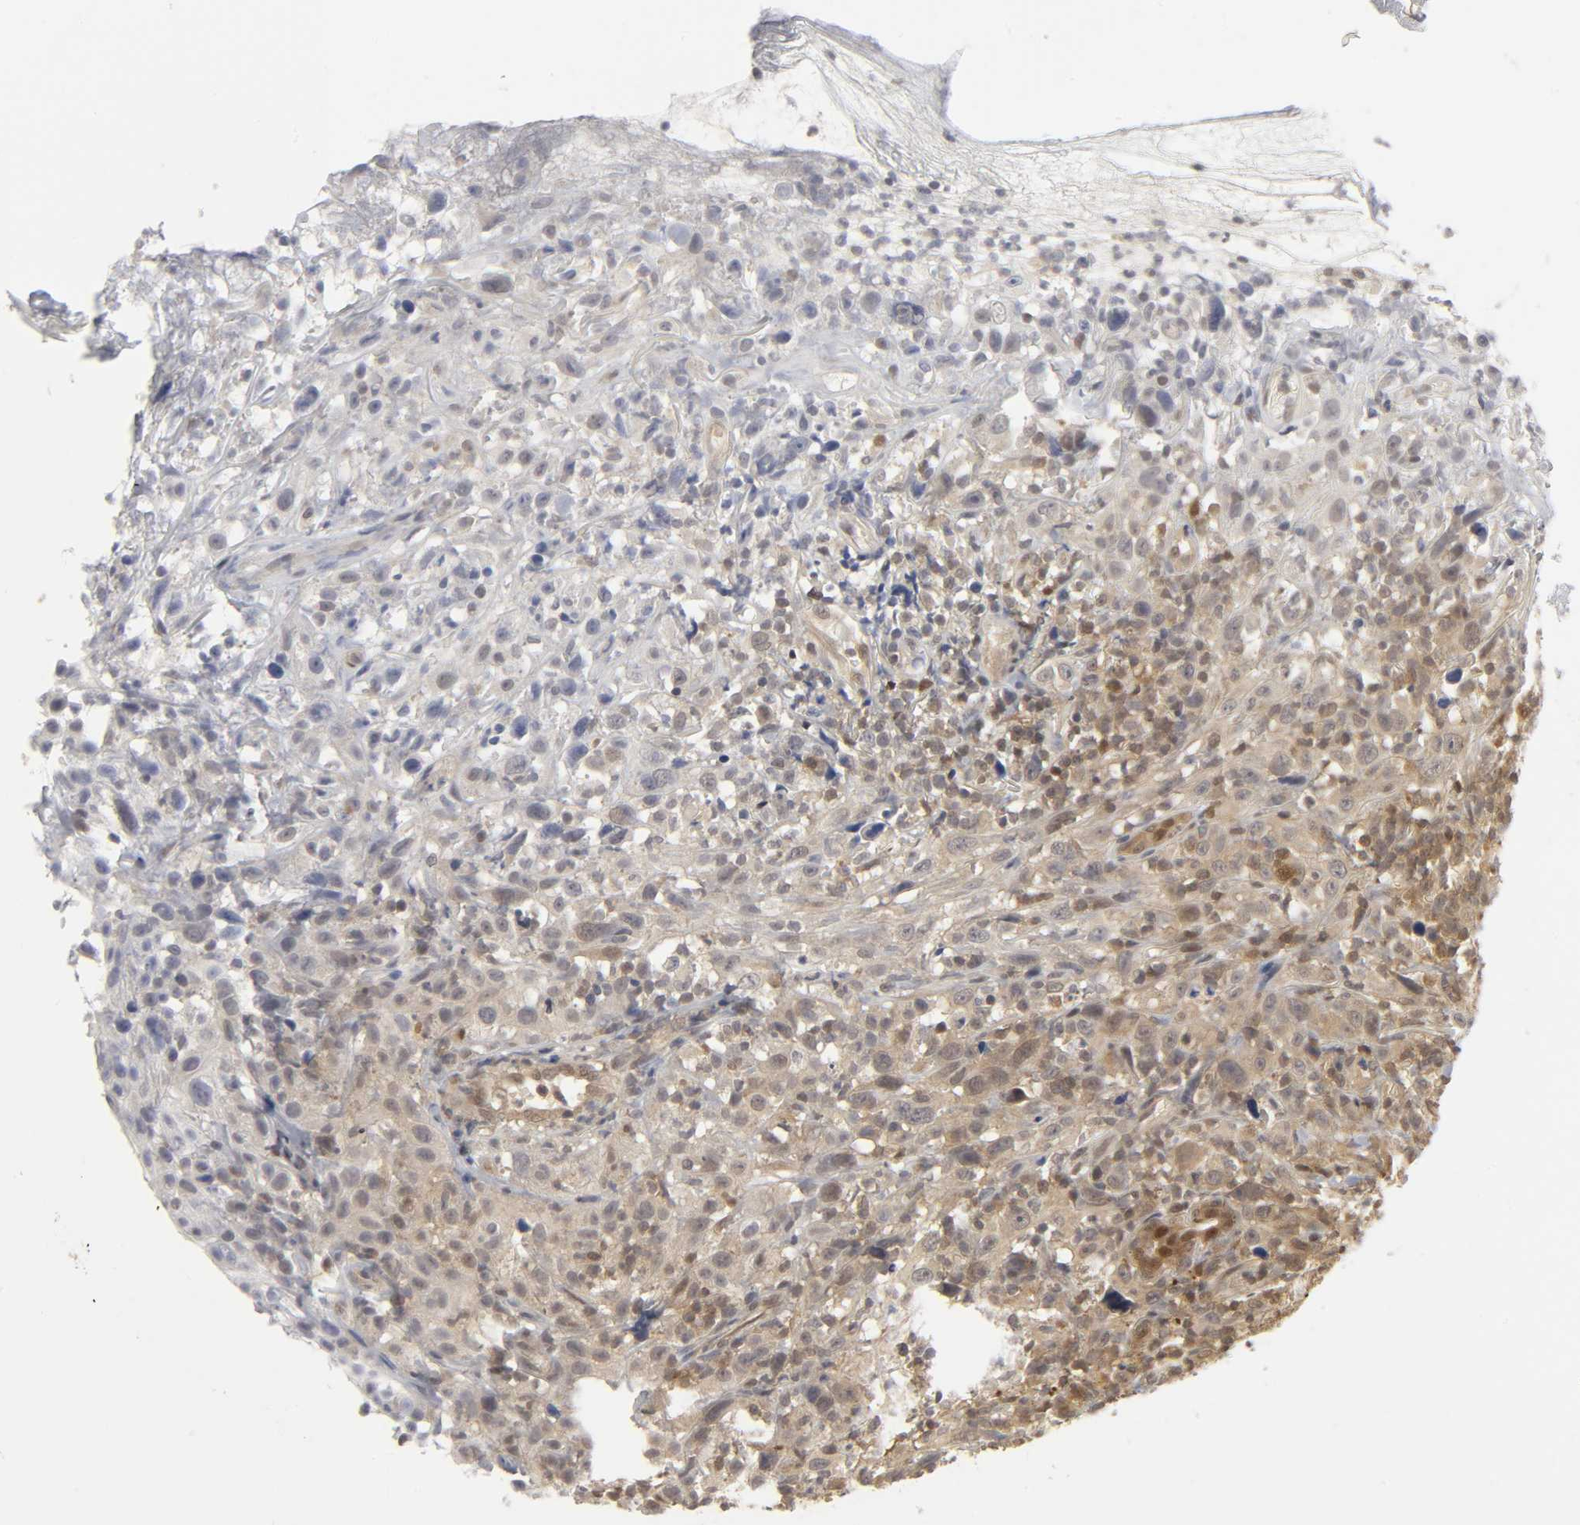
{"staining": {"intensity": "moderate", "quantity": "25%-75%", "location": "cytoplasmic/membranous,nuclear"}, "tissue": "thyroid cancer", "cell_type": "Tumor cells", "image_type": "cancer", "snomed": [{"axis": "morphology", "description": "Carcinoma, NOS"}, {"axis": "topography", "description": "Thyroid gland"}], "caption": "Brown immunohistochemical staining in human carcinoma (thyroid) exhibits moderate cytoplasmic/membranous and nuclear expression in about 25%-75% of tumor cells. (IHC, brightfield microscopy, high magnification).", "gene": "PARK7", "patient": {"sex": "female", "age": 77}}